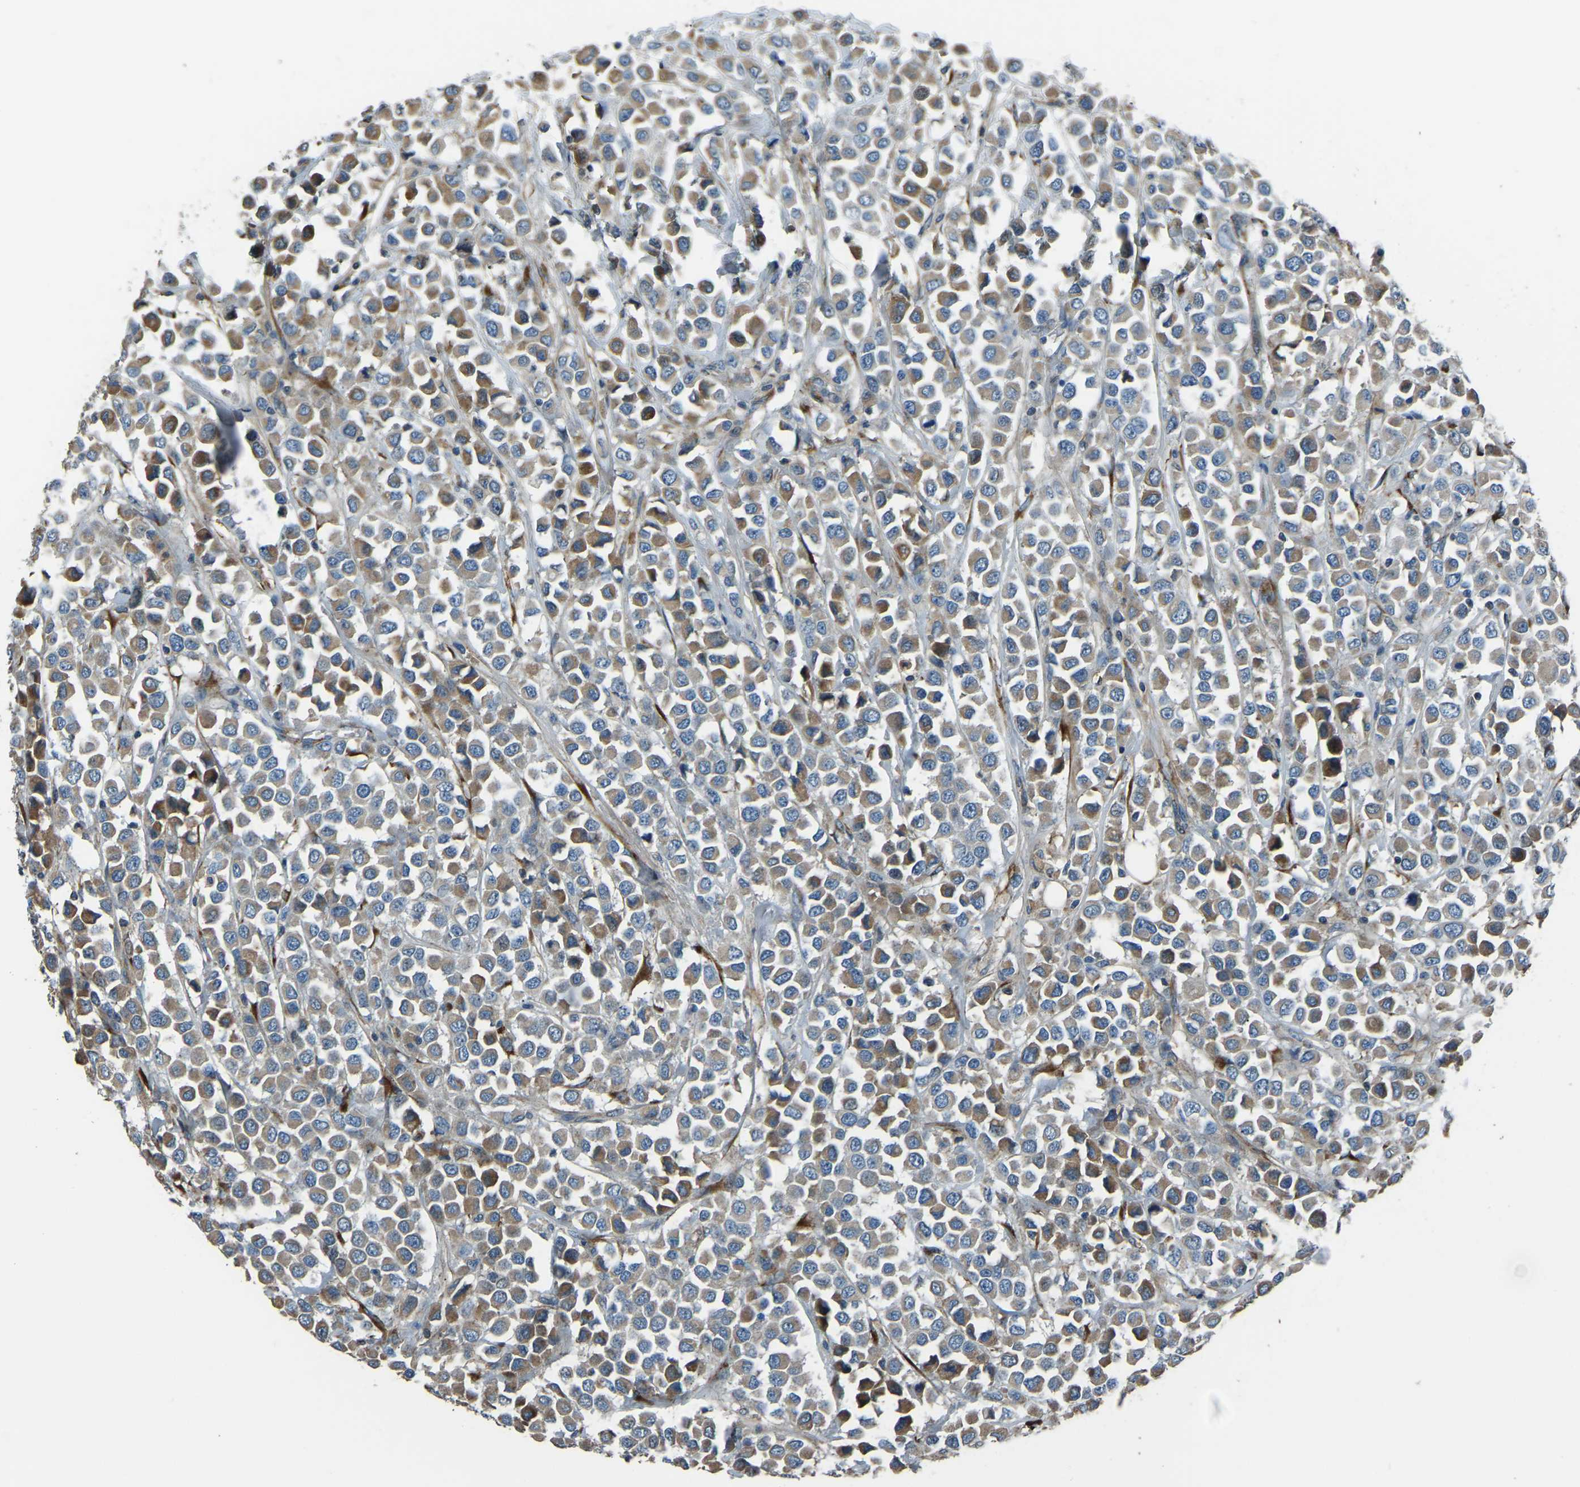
{"staining": {"intensity": "moderate", "quantity": "25%-75%", "location": "cytoplasmic/membranous"}, "tissue": "breast cancer", "cell_type": "Tumor cells", "image_type": "cancer", "snomed": [{"axis": "morphology", "description": "Duct carcinoma"}, {"axis": "topography", "description": "Breast"}], "caption": "High-magnification brightfield microscopy of breast intraductal carcinoma stained with DAB (3,3'-diaminobenzidine) (brown) and counterstained with hematoxylin (blue). tumor cells exhibit moderate cytoplasmic/membranous staining is seen in about25%-75% of cells. The protein of interest is shown in brown color, while the nuclei are stained blue.", "gene": "COL3A1", "patient": {"sex": "female", "age": 61}}